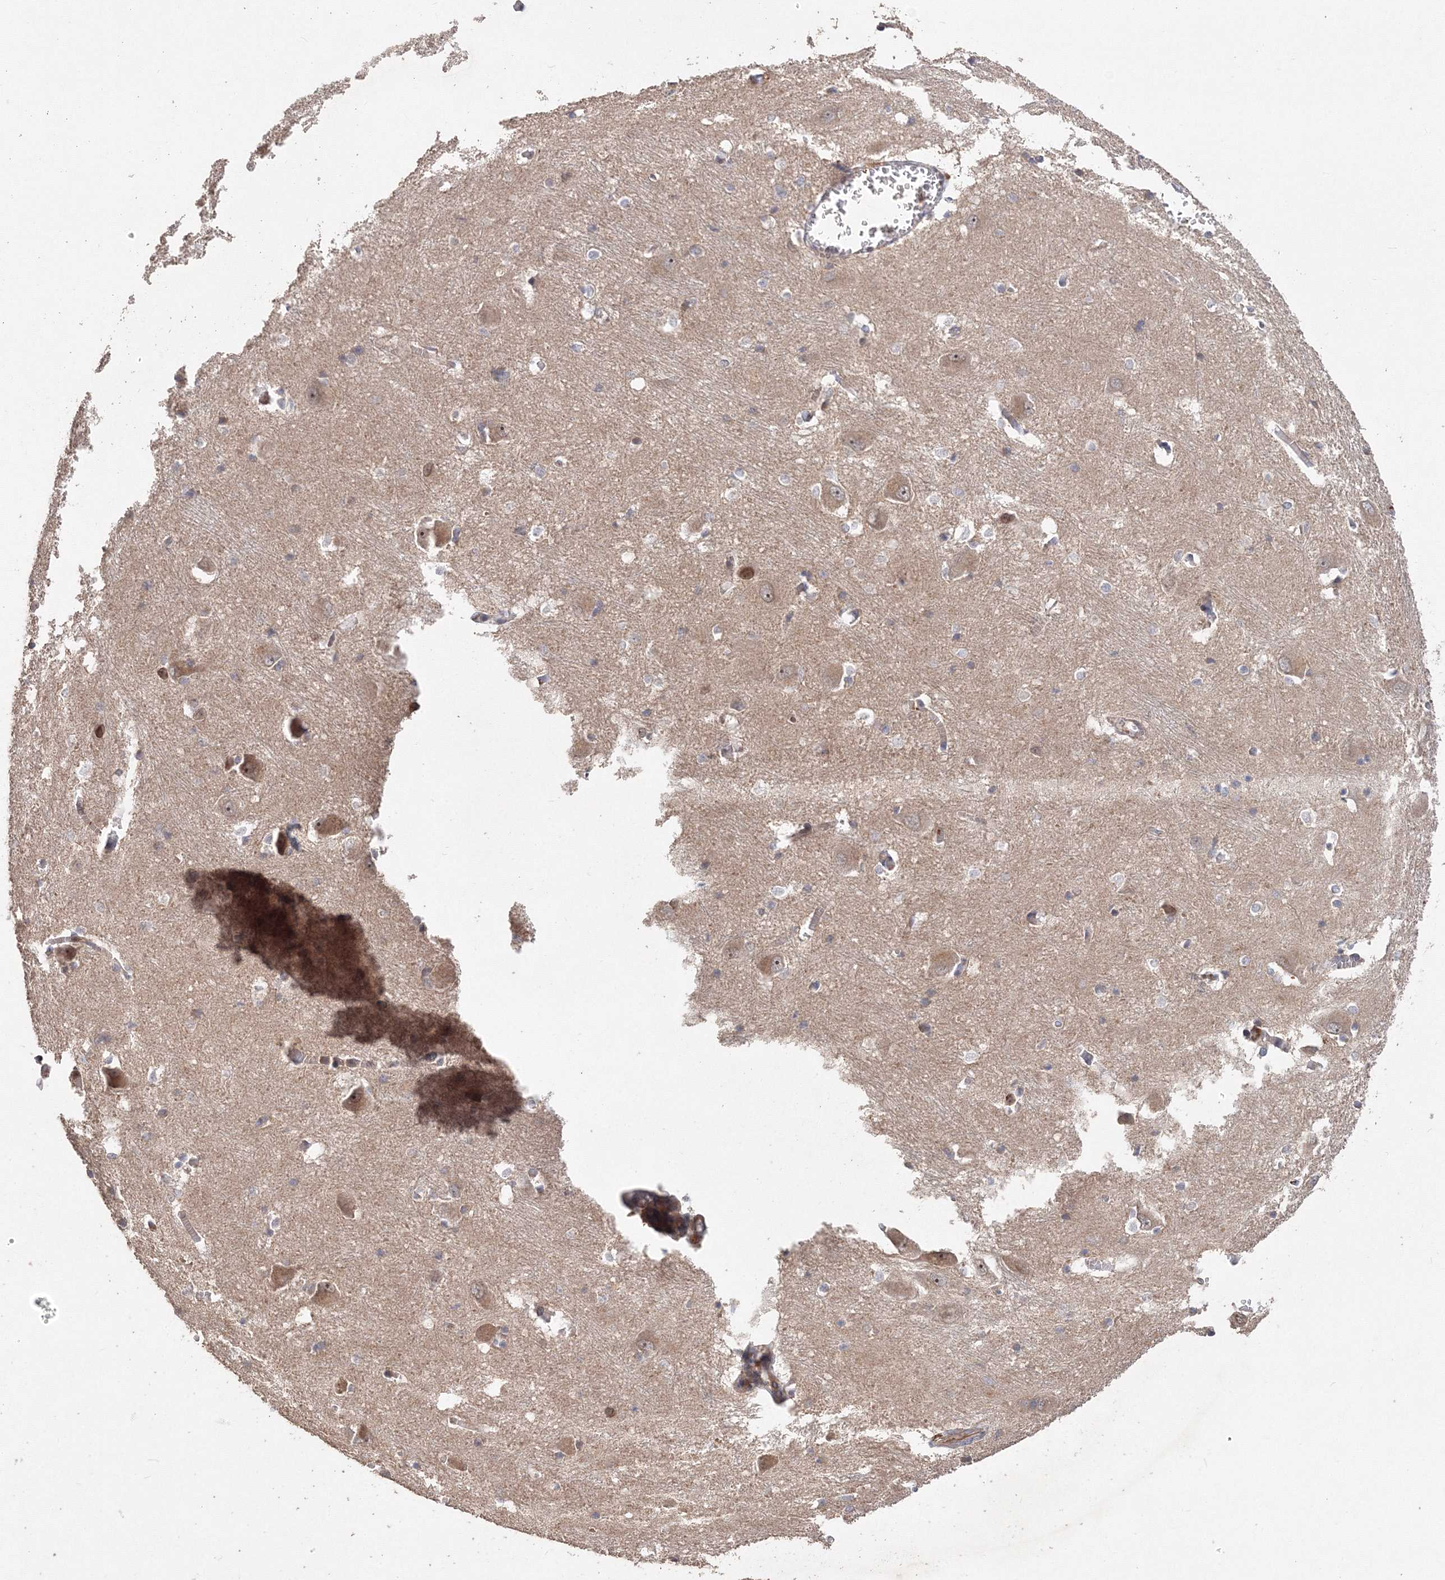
{"staining": {"intensity": "negative", "quantity": "none", "location": "none"}, "tissue": "caudate", "cell_type": "Glial cells", "image_type": "normal", "snomed": [{"axis": "morphology", "description": "Normal tissue, NOS"}, {"axis": "topography", "description": "Lateral ventricle wall"}], "caption": "Protein analysis of normal caudate reveals no significant expression in glial cells. Brightfield microscopy of IHC stained with DAB (3,3'-diaminobenzidine) (brown) and hematoxylin (blue), captured at high magnification.", "gene": "GRINA", "patient": {"sex": "male", "age": 37}}